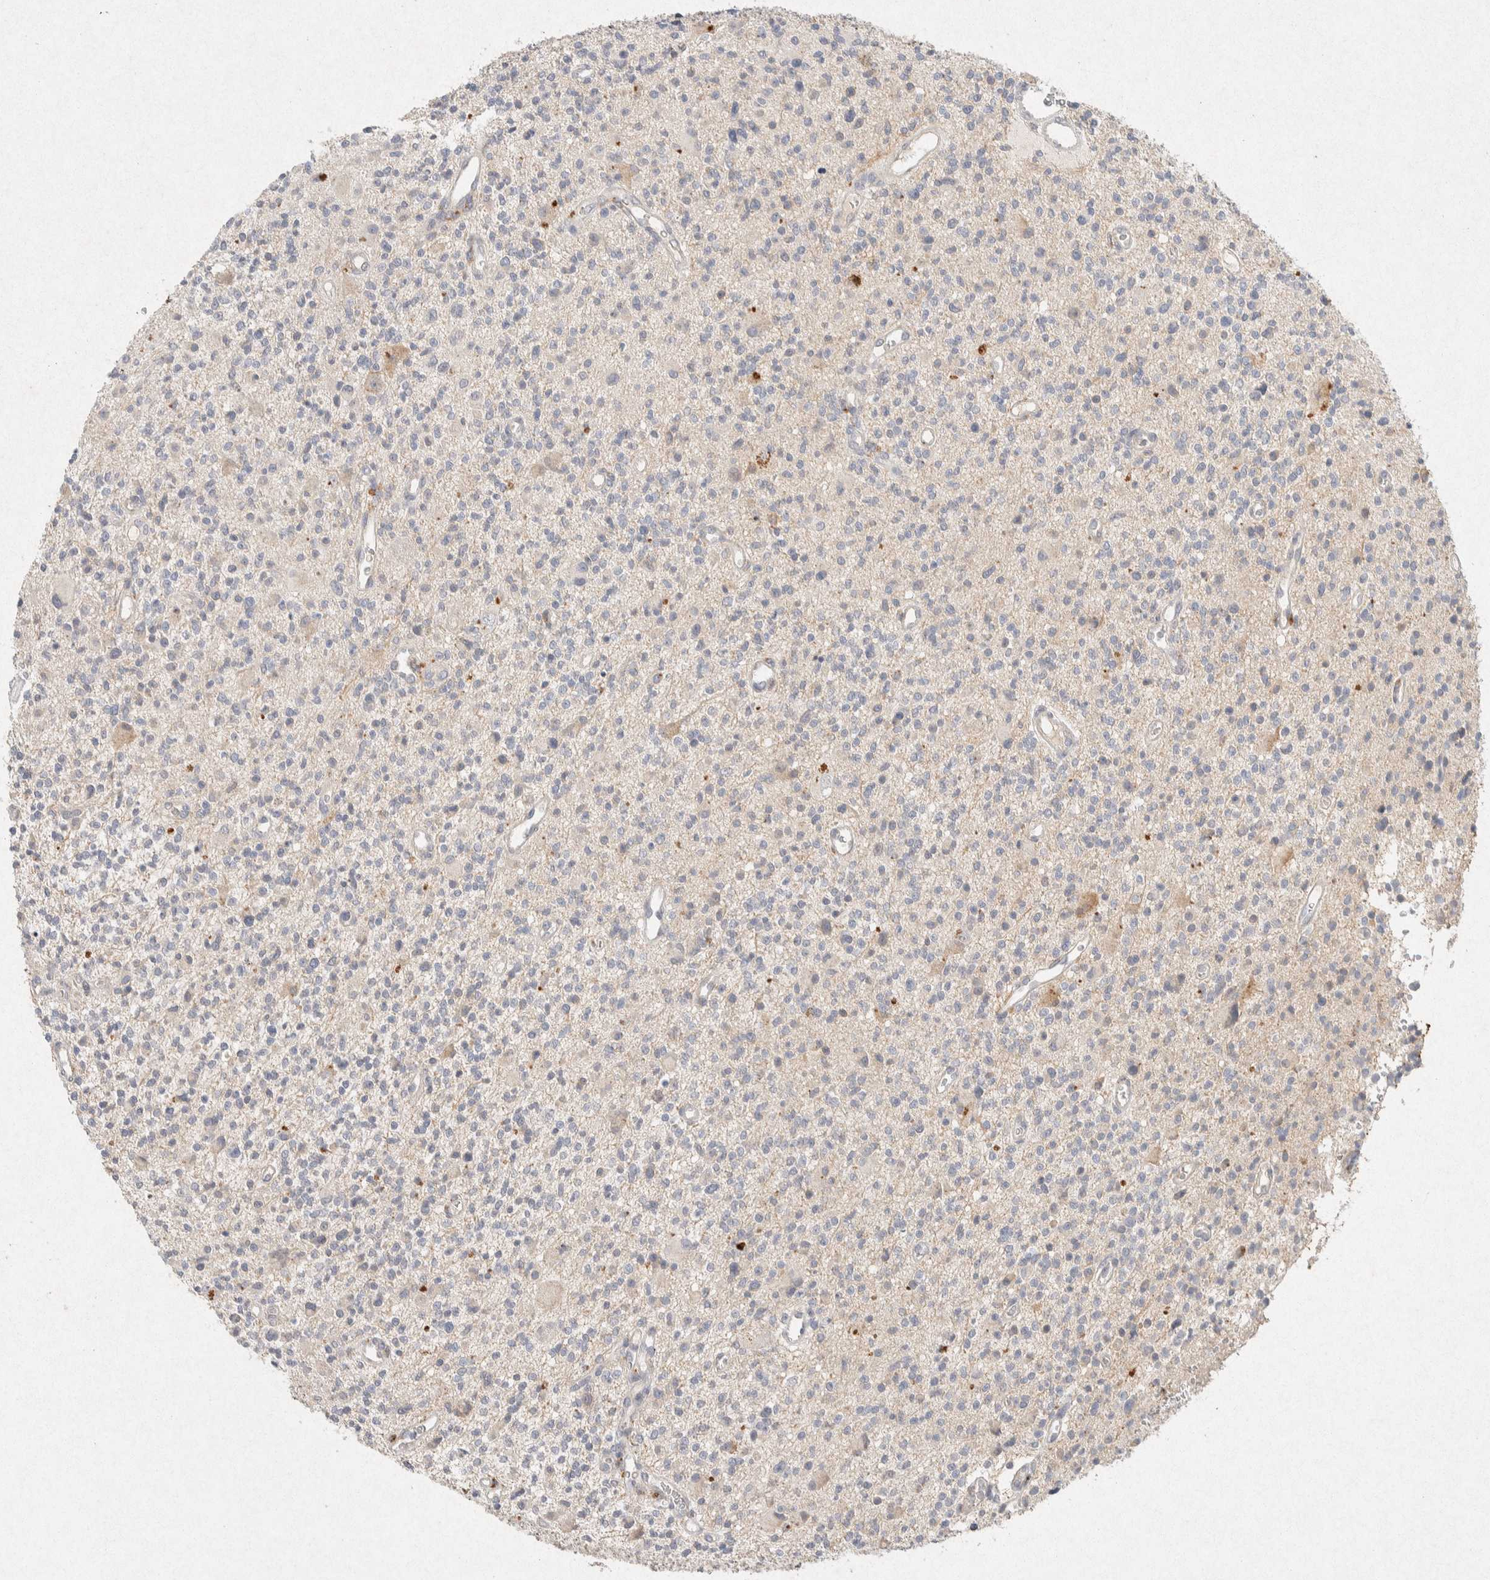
{"staining": {"intensity": "negative", "quantity": "none", "location": "none"}, "tissue": "glioma", "cell_type": "Tumor cells", "image_type": "cancer", "snomed": [{"axis": "morphology", "description": "Glioma, malignant, High grade"}, {"axis": "topography", "description": "Brain"}], "caption": "This photomicrograph is of glioma stained with immunohistochemistry to label a protein in brown with the nuclei are counter-stained blue. There is no positivity in tumor cells.", "gene": "GNAI1", "patient": {"sex": "male", "age": 48}}